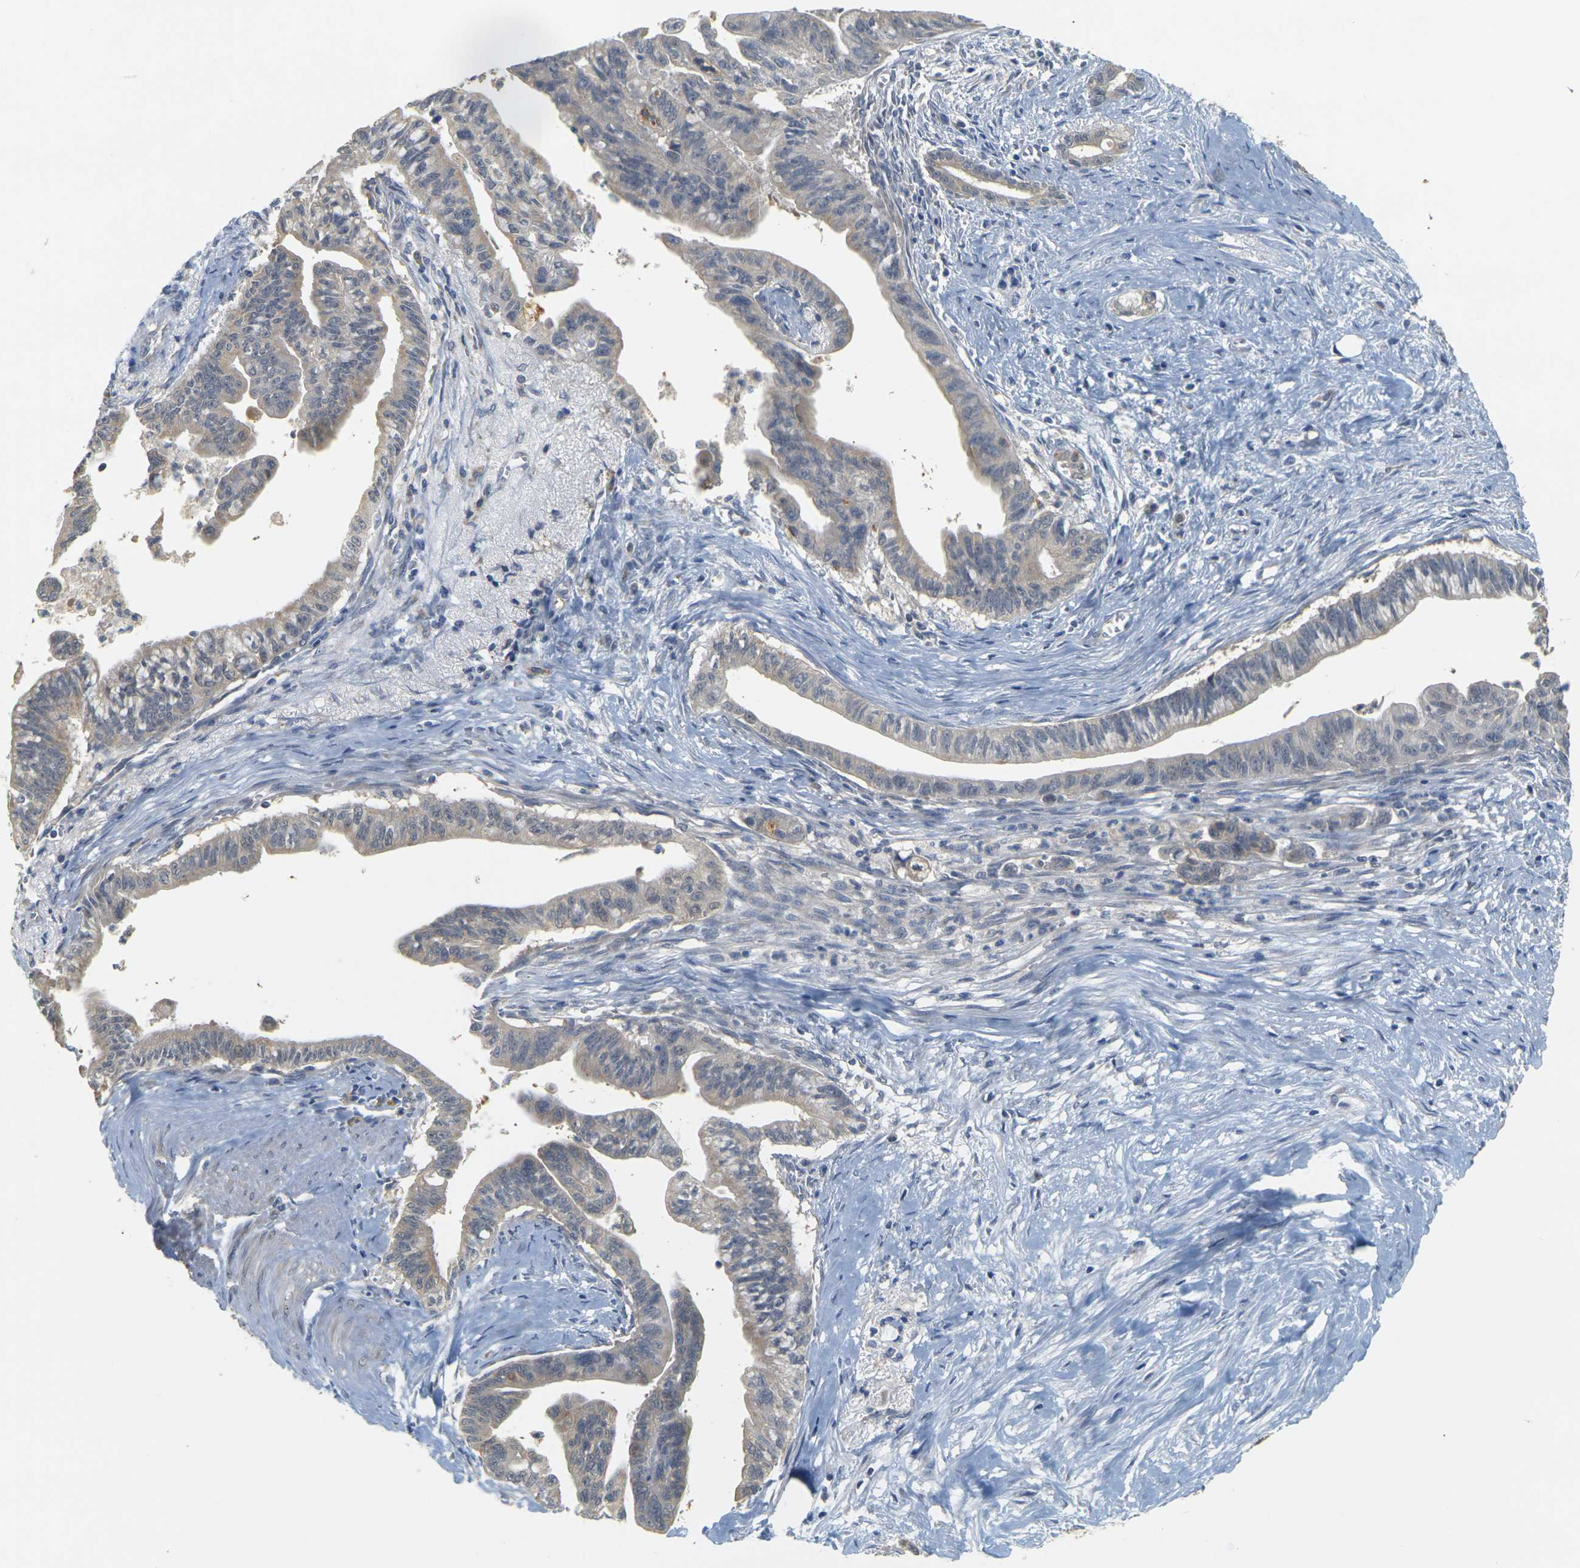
{"staining": {"intensity": "weak", "quantity": "<25%", "location": "cytoplasmic/membranous"}, "tissue": "pancreatic cancer", "cell_type": "Tumor cells", "image_type": "cancer", "snomed": [{"axis": "morphology", "description": "Adenocarcinoma, NOS"}, {"axis": "topography", "description": "Pancreas"}], "caption": "IHC micrograph of human pancreatic cancer stained for a protein (brown), which demonstrates no staining in tumor cells. (DAB immunohistochemistry visualized using brightfield microscopy, high magnification).", "gene": "GDAP1", "patient": {"sex": "male", "age": 70}}